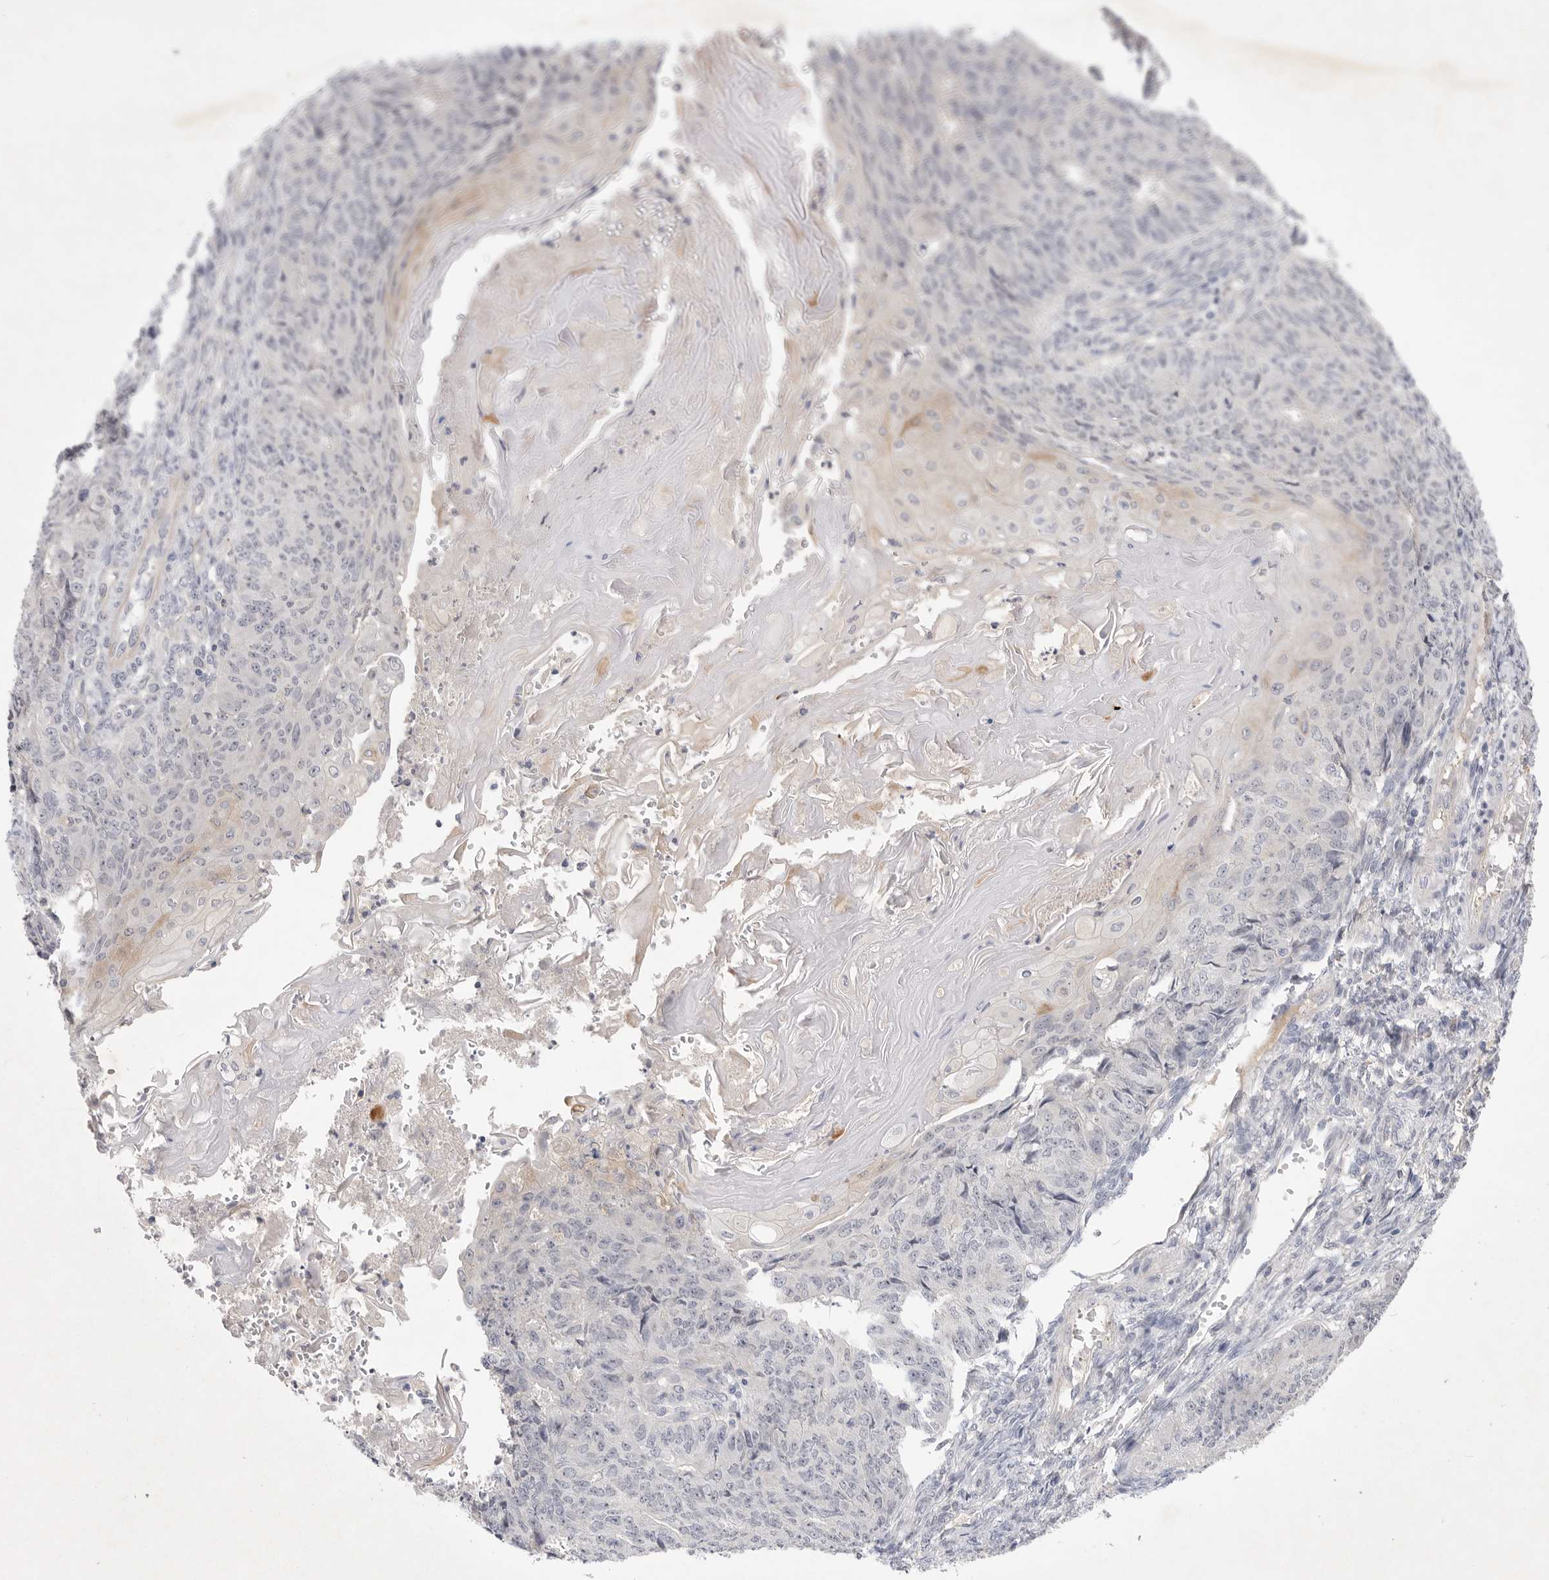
{"staining": {"intensity": "negative", "quantity": "none", "location": "none"}, "tissue": "endometrial cancer", "cell_type": "Tumor cells", "image_type": "cancer", "snomed": [{"axis": "morphology", "description": "Adenocarcinoma, NOS"}, {"axis": "topography", "description": "Endometrium"}], "caption": "This photomicrograph is of endometrial adenocarcinoma stained with immunohistochemistry (IHC) to label a protein in brown with the nuclei are counter-stained blue. There is no positivity in tumor cells. (DAB (3,3'-diaminobenzidine) immunohistochemistry, high magnification).", "gene": "ITGAD", "patient": {"sex": "female", "age": 32}}